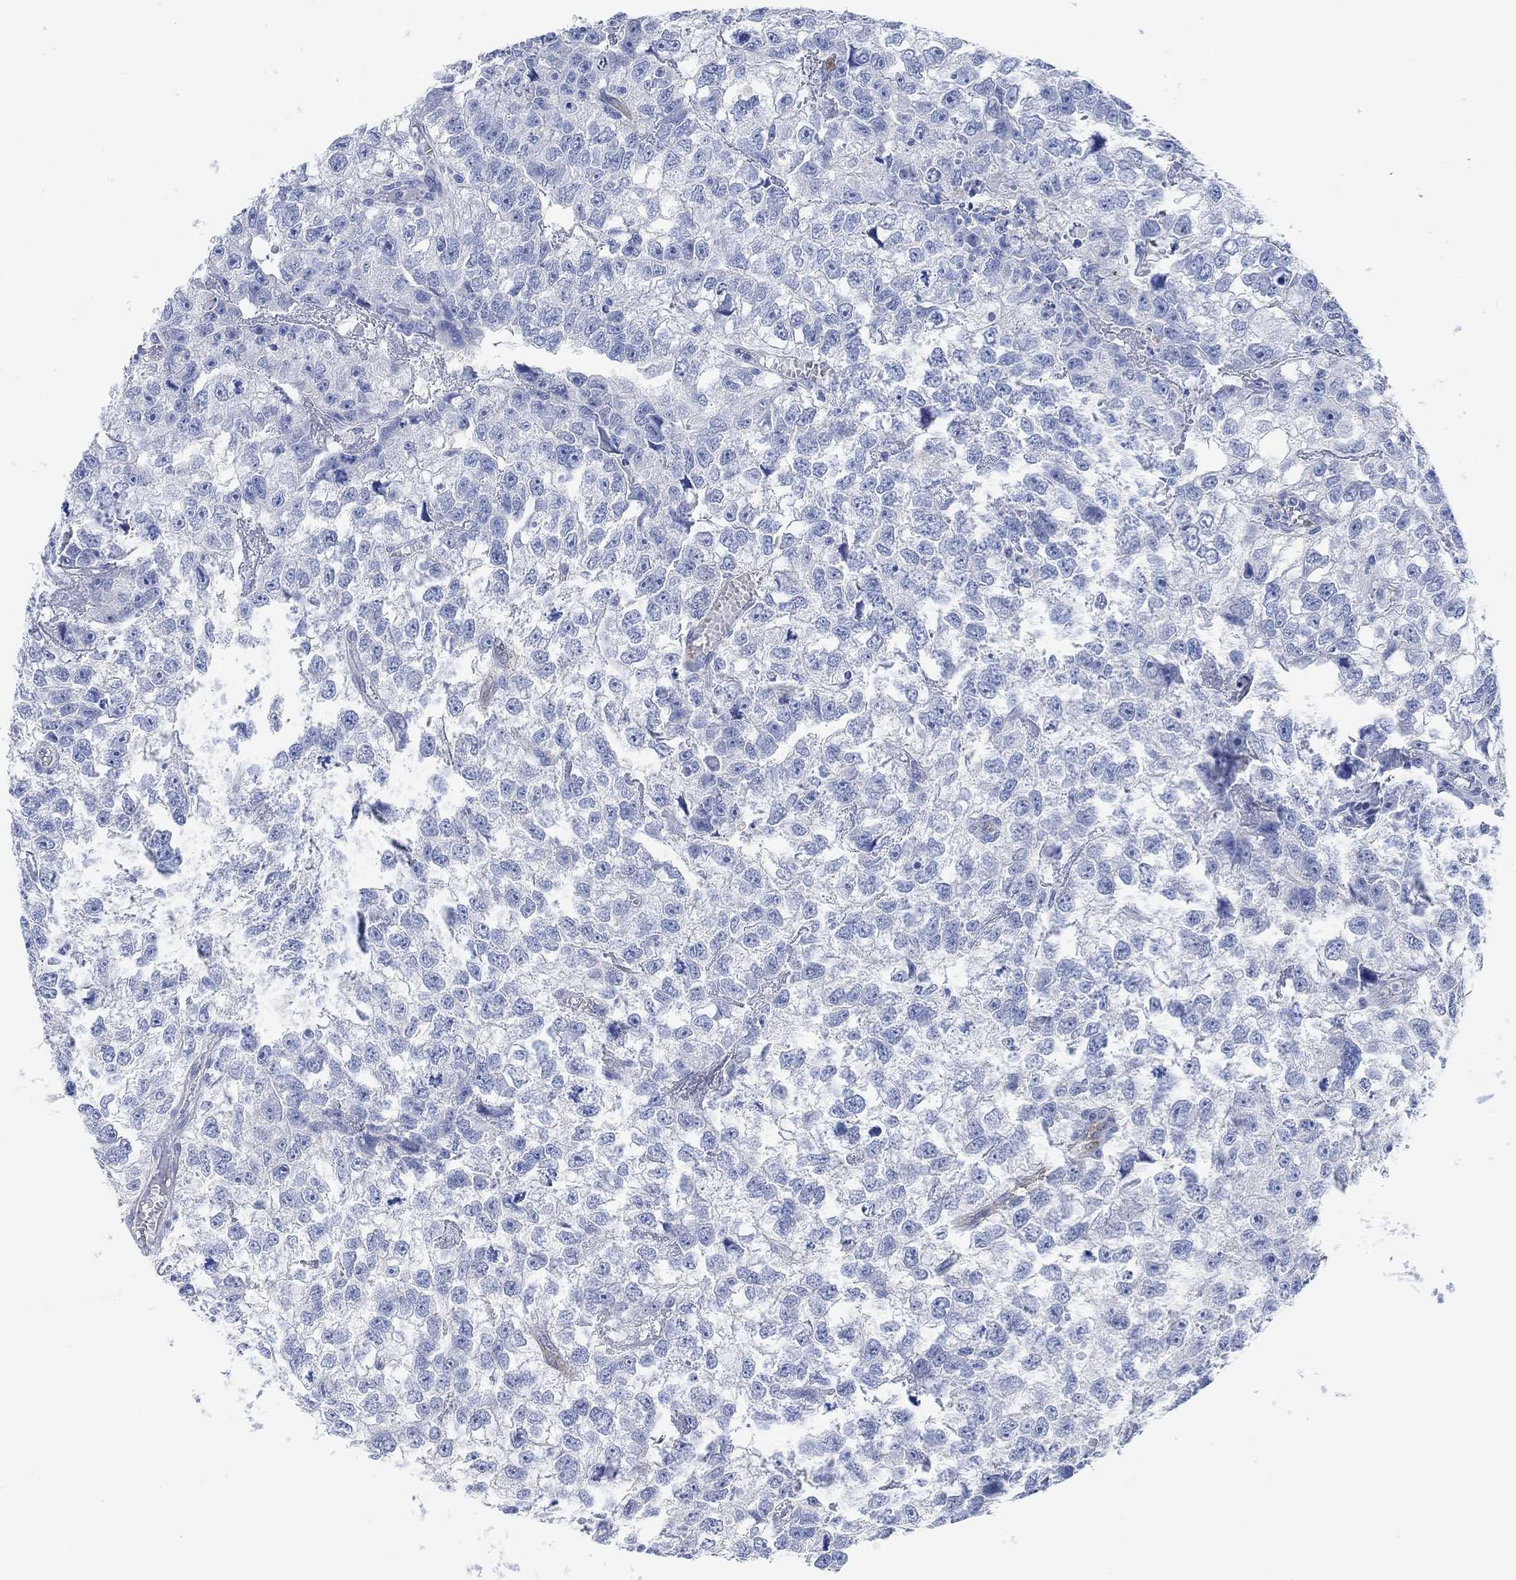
{"staining": {"intensity": "negative", "quantity": "none", "location": "none"}, "tissue": "testis cancer", "cell_type": "Tumor cells", "image_type": "cancer", "snomed": [{"axis": "morphology", "description": "Carcinoma, Embryonal, NOS"}, {"axis": "morphology", "description": "Teratoma, malignant, NOS"}, {"axis": "topography", "description": "Testis"}], "caption": "High magnification brightfield microscopy of testis cancer (embryonal carcinoma) stained with DAB (3,3'-diaminobenzidine) (brown) and counterstained with hematoxylin (blue): tumor cells show no significant expression.", "gene": "VAT1L", "patient": {"sex": "male", "age": 44}}